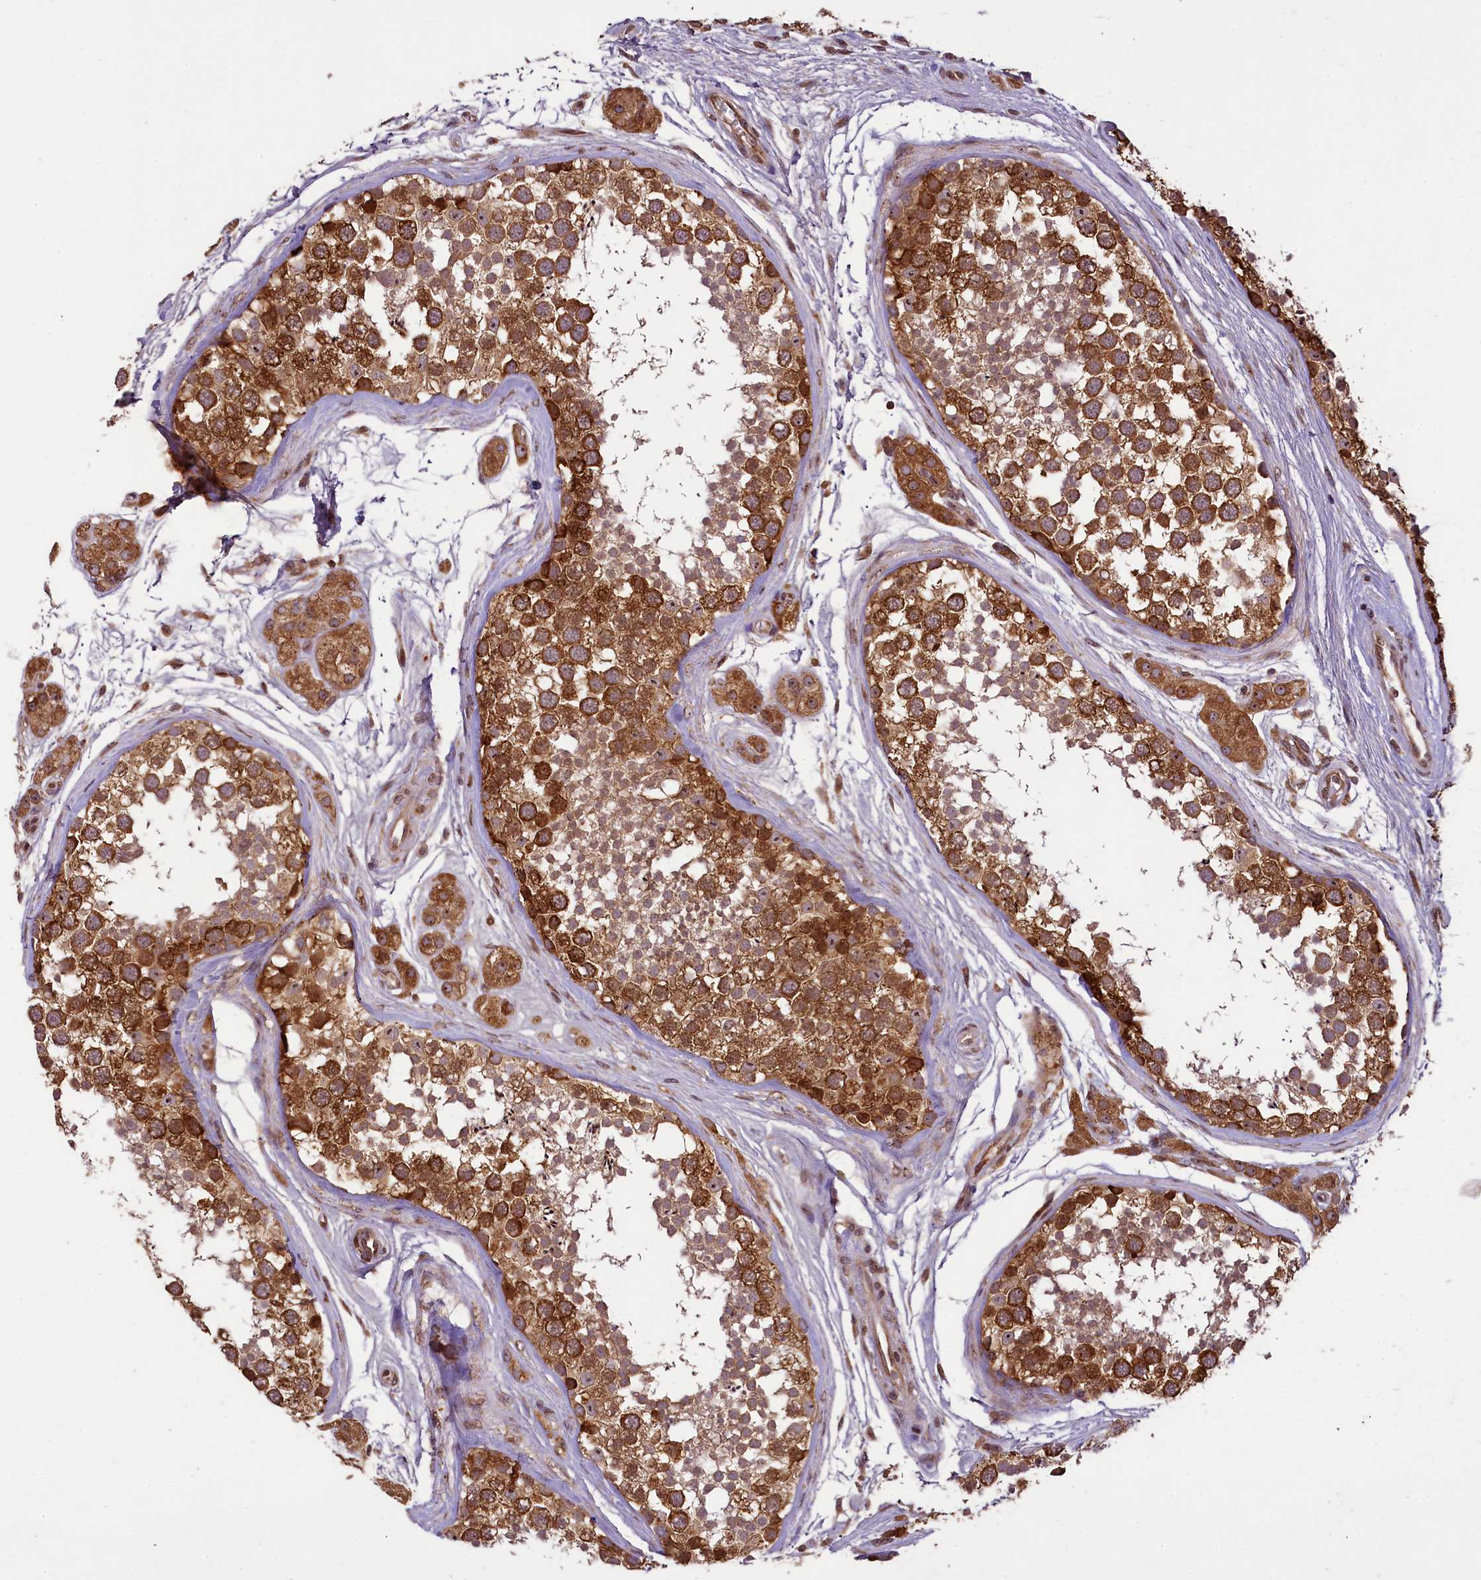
{"staining": {"intensity": "strong", "quantity": ">75%", "location": "cytoplasmic/membranous"}, "tissue": "testis", "cell_type": "Cells in seminiferous ducts", "image_type": "normal", "snomed": [{"axis": "morphology", "description": "Normal tissue, NOS"}, {"axis": "topography", "description": "Testis"}], "caption": "Strong cytoplasmic/membranous expression for a protein is identified in about >75% of cells in seminiferous ducts of unremarkable testis using immunohistochemistry (IHC).", "gene": "LARP4", "patient": {"sex": "male", "age": 56}}